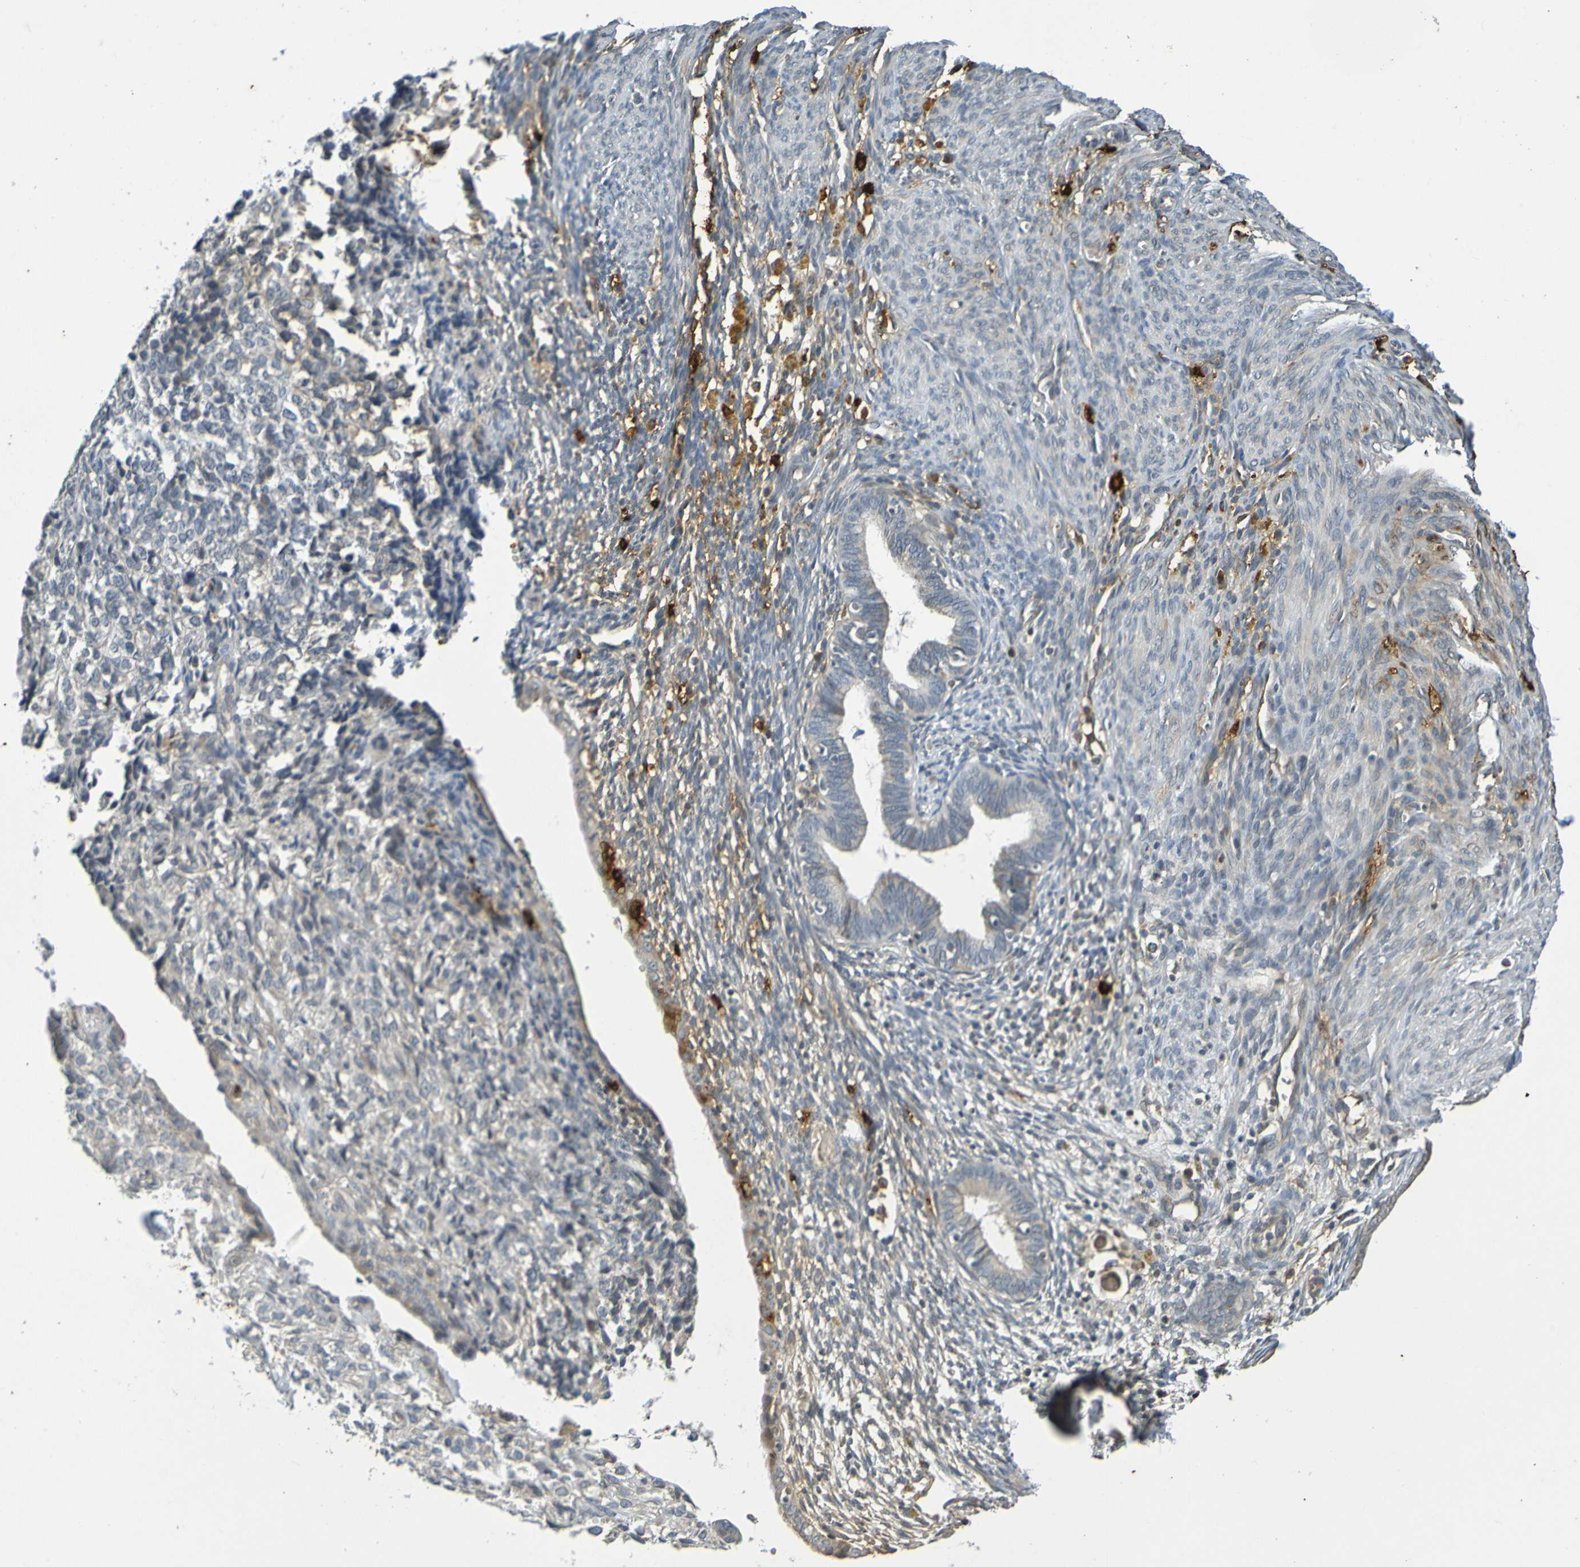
{"staining": {"intensity": "moderate", "quantity": "<25%", "location": "cytoplasmic/membranous"}, "tissue": "endometrium", "cell_type": "Cells in endometrial stroma", "image_type": "normal", "snomed": [{"axis": "morphology", "description": "Normal tissue, NOS"}, {"axis": "morphology", "description": "Adenocarcinoma, NOS"}, {"axis": "topography", "description": "Endometrium"}, {"axis": "topography", "description": "Ovary"}], "caption": "A high-resolution image shows immunohistochemistry staining of benign endometrium, which displays moderate cytoplasmic/membranous positivity in approximately <25% of cells in endometrial stroma.", "gene": "C3AR1", "patient": {"sex": "female", "age": 68}}